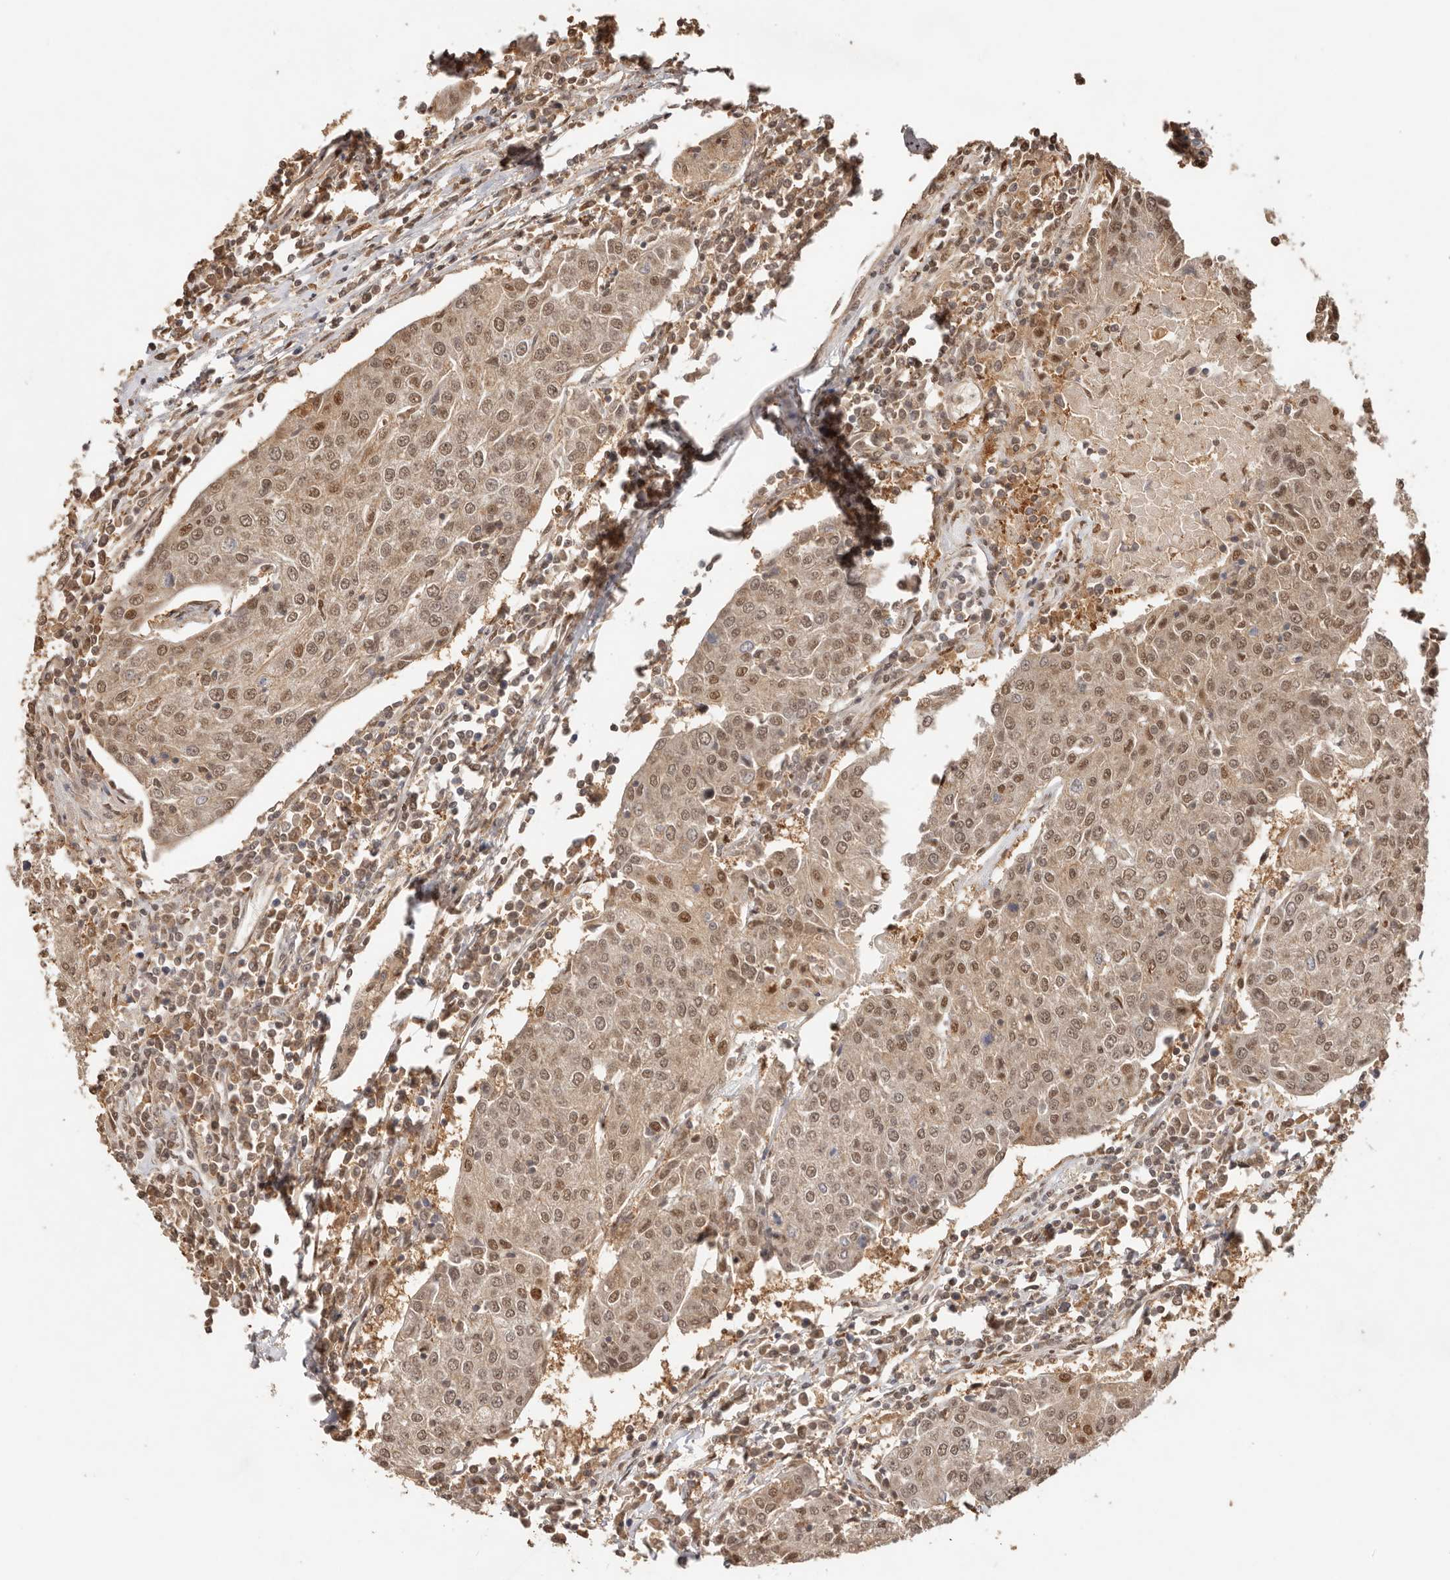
{"staining": {"intensity": "moderate", "quantity": ">75%", "location": "nuclear"}, "tissue": "urothelial cancer", "cell_type": "Tumor cells", "image_type": "cancer", "snomed": [{"axis": "morphology", "description": "Urothelial carcinoma, High grade"}, {"axis": "topography", "description": "Urinary bladder"}], "caption": "IHC staining of urothelial cancer, which demonstrates medium levels of moderate nuclear positivity in approximately >75% of tumor cells indicating moderate nuclear protein expression. The staining was performed using DAB (3,3'-diaminobenzidine) (brown) for protein detection and nuclei were counterstained in hematoxylin (blue).", "gene": "PSMA5", "patient": {"sex": "female", "age": 85}}